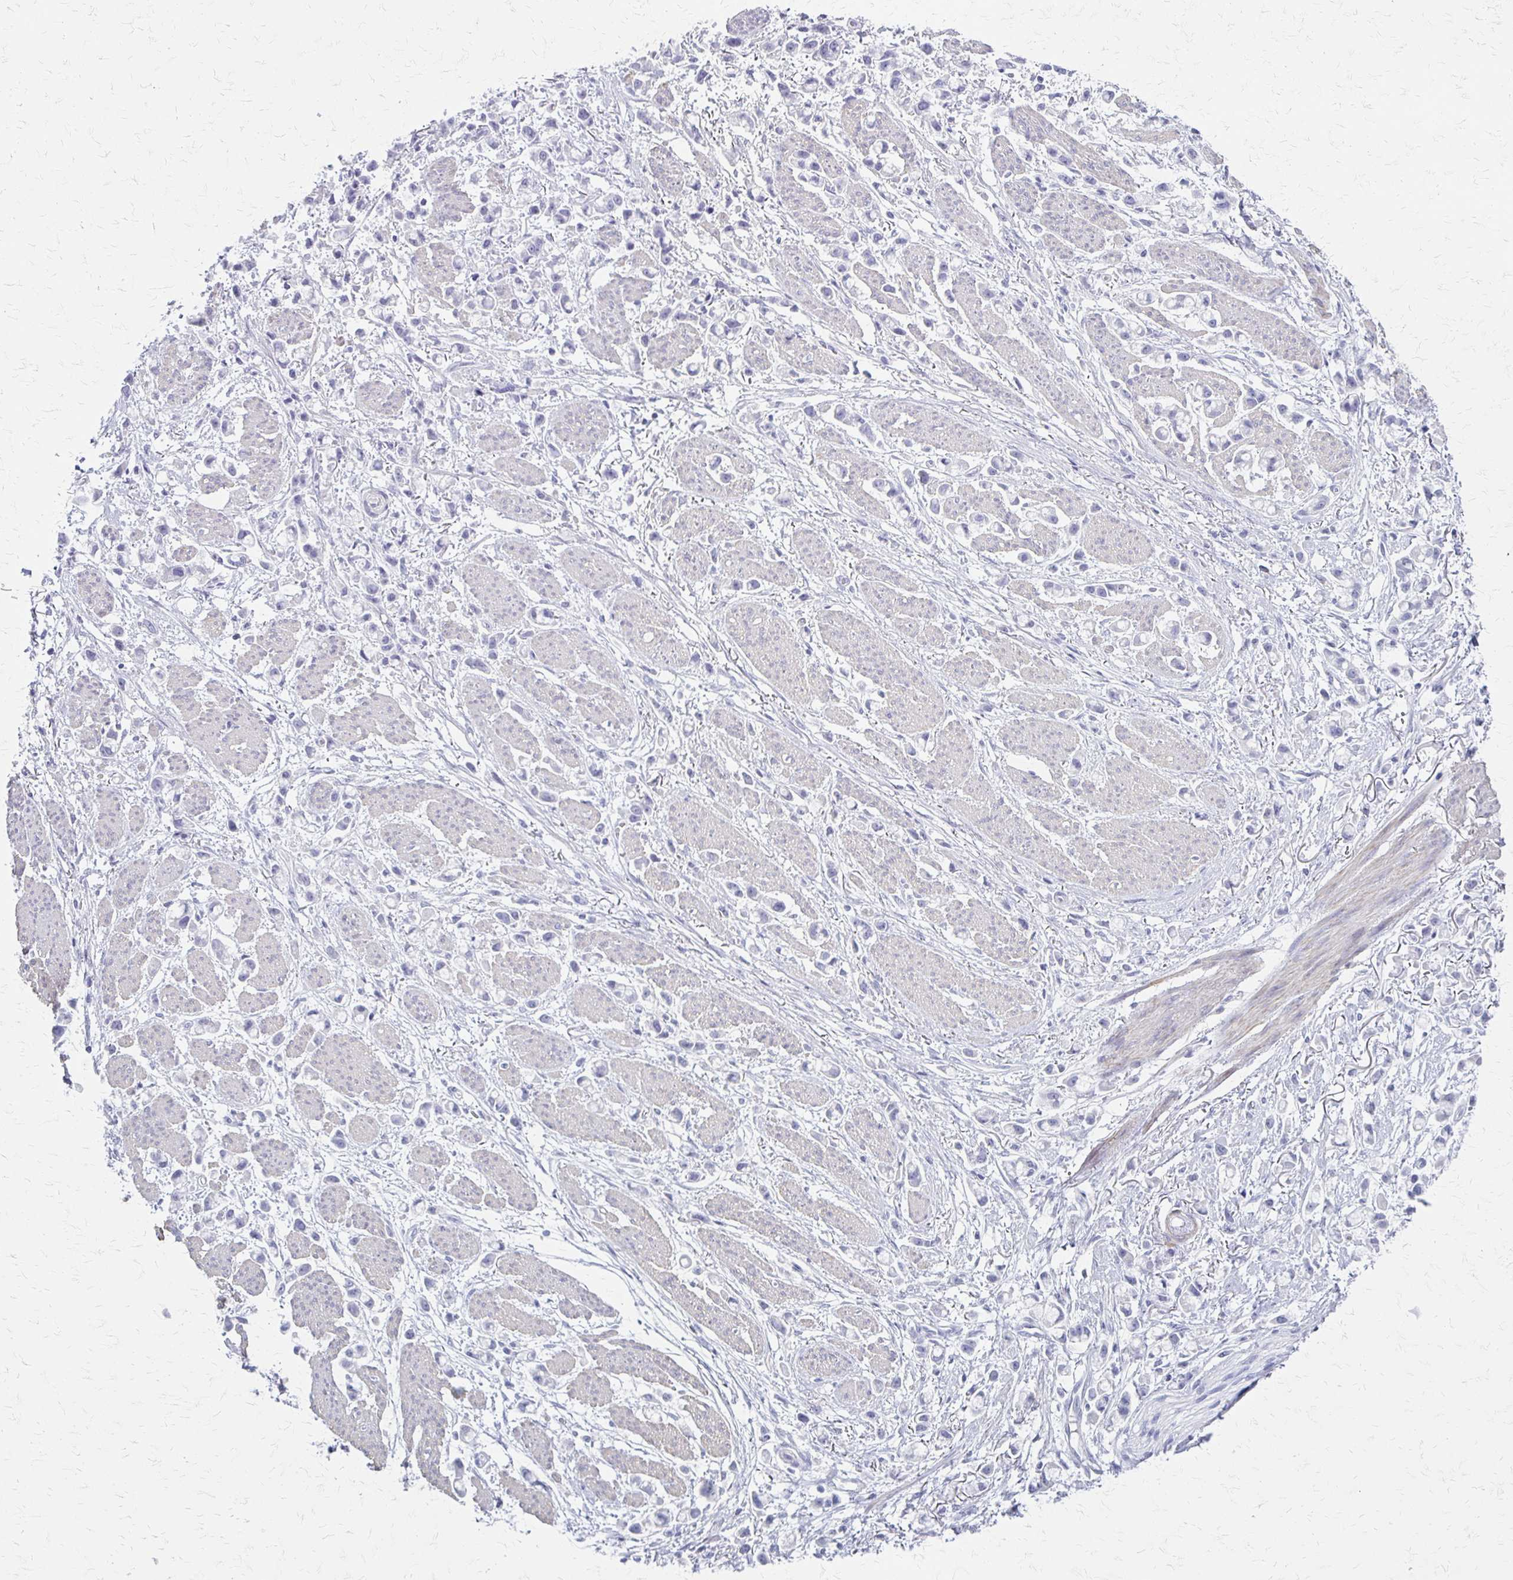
{"staining": {"intensity": "negative", "quantity": "none", "location": "none"}, "tissue": "stomach cancer", "cell_type": "Tumor cells", "image_type": "cancer", "snomed": [{"axis": "morphology", "description": "Adenocarcinoma, NOS"}, {"axis": "topography", "description": "Stomach"}], "caption": "Adenocarcinoma (stomach) was stained to show a protein in brown. There is no significant expression in tumor cells.", "gene": "IVL", "patient": {"sex": "female", "age": 81}}